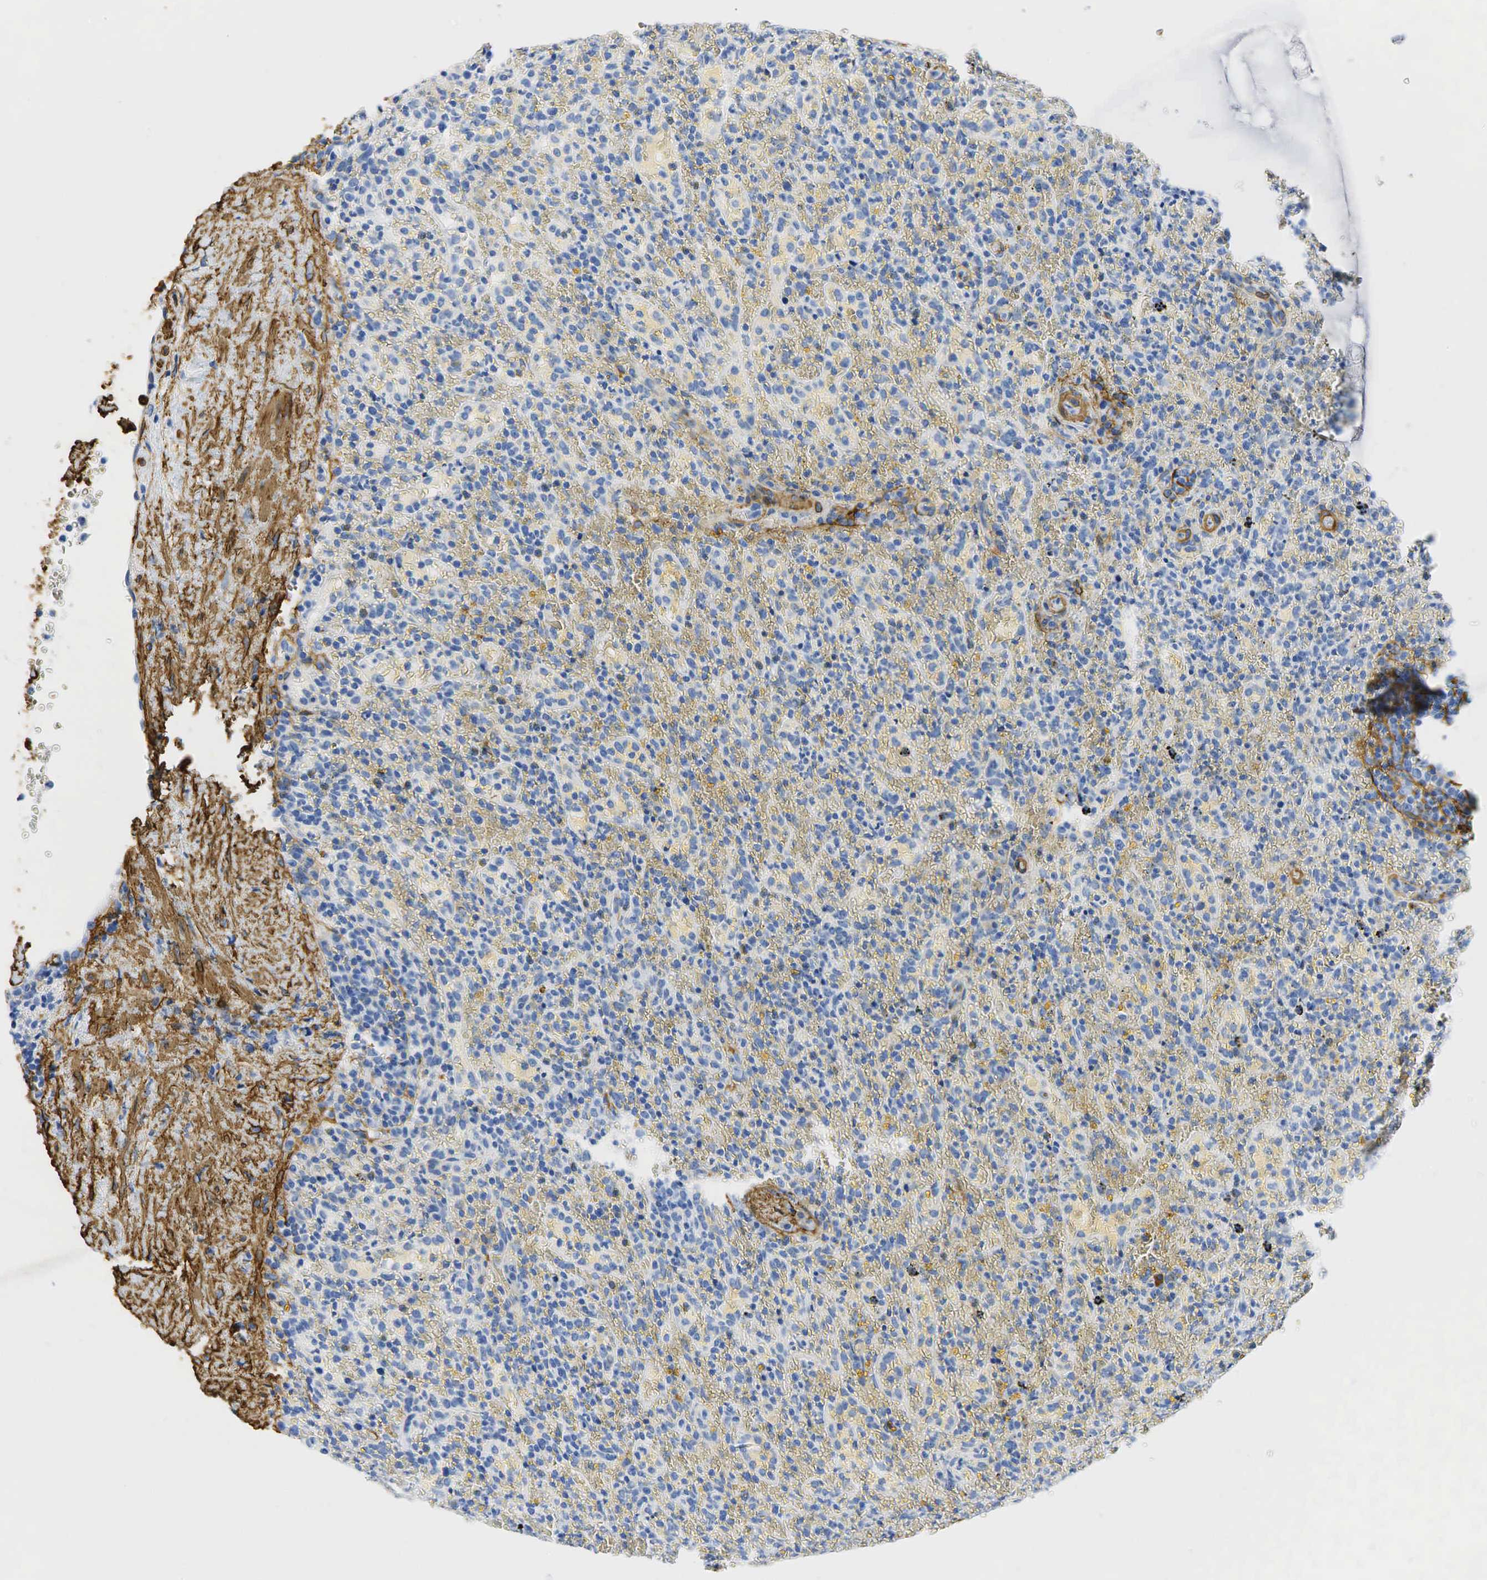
{"staining": {"intensity": "negative", "quantity": "none", "location": "none"}, "tissue": "lymphoma", "cell_type": "Tumor cells", "image_type": "cancer", "snomed": [{"axis": "morphology", "description": "Malignant lymphoma, non-Hodgkin's type, High grade"}, {"axis": "topography", "description": "Spleen"}, {"axis": "topography", "description": "Lymph node"}], "caption": "An image of human malignant lymphoma, non-Hodgkin's type (high-grade) is negative for staining in tumor cells.", "gene": "ACTA1", "patient": {"sex": "female", "age": 70}}